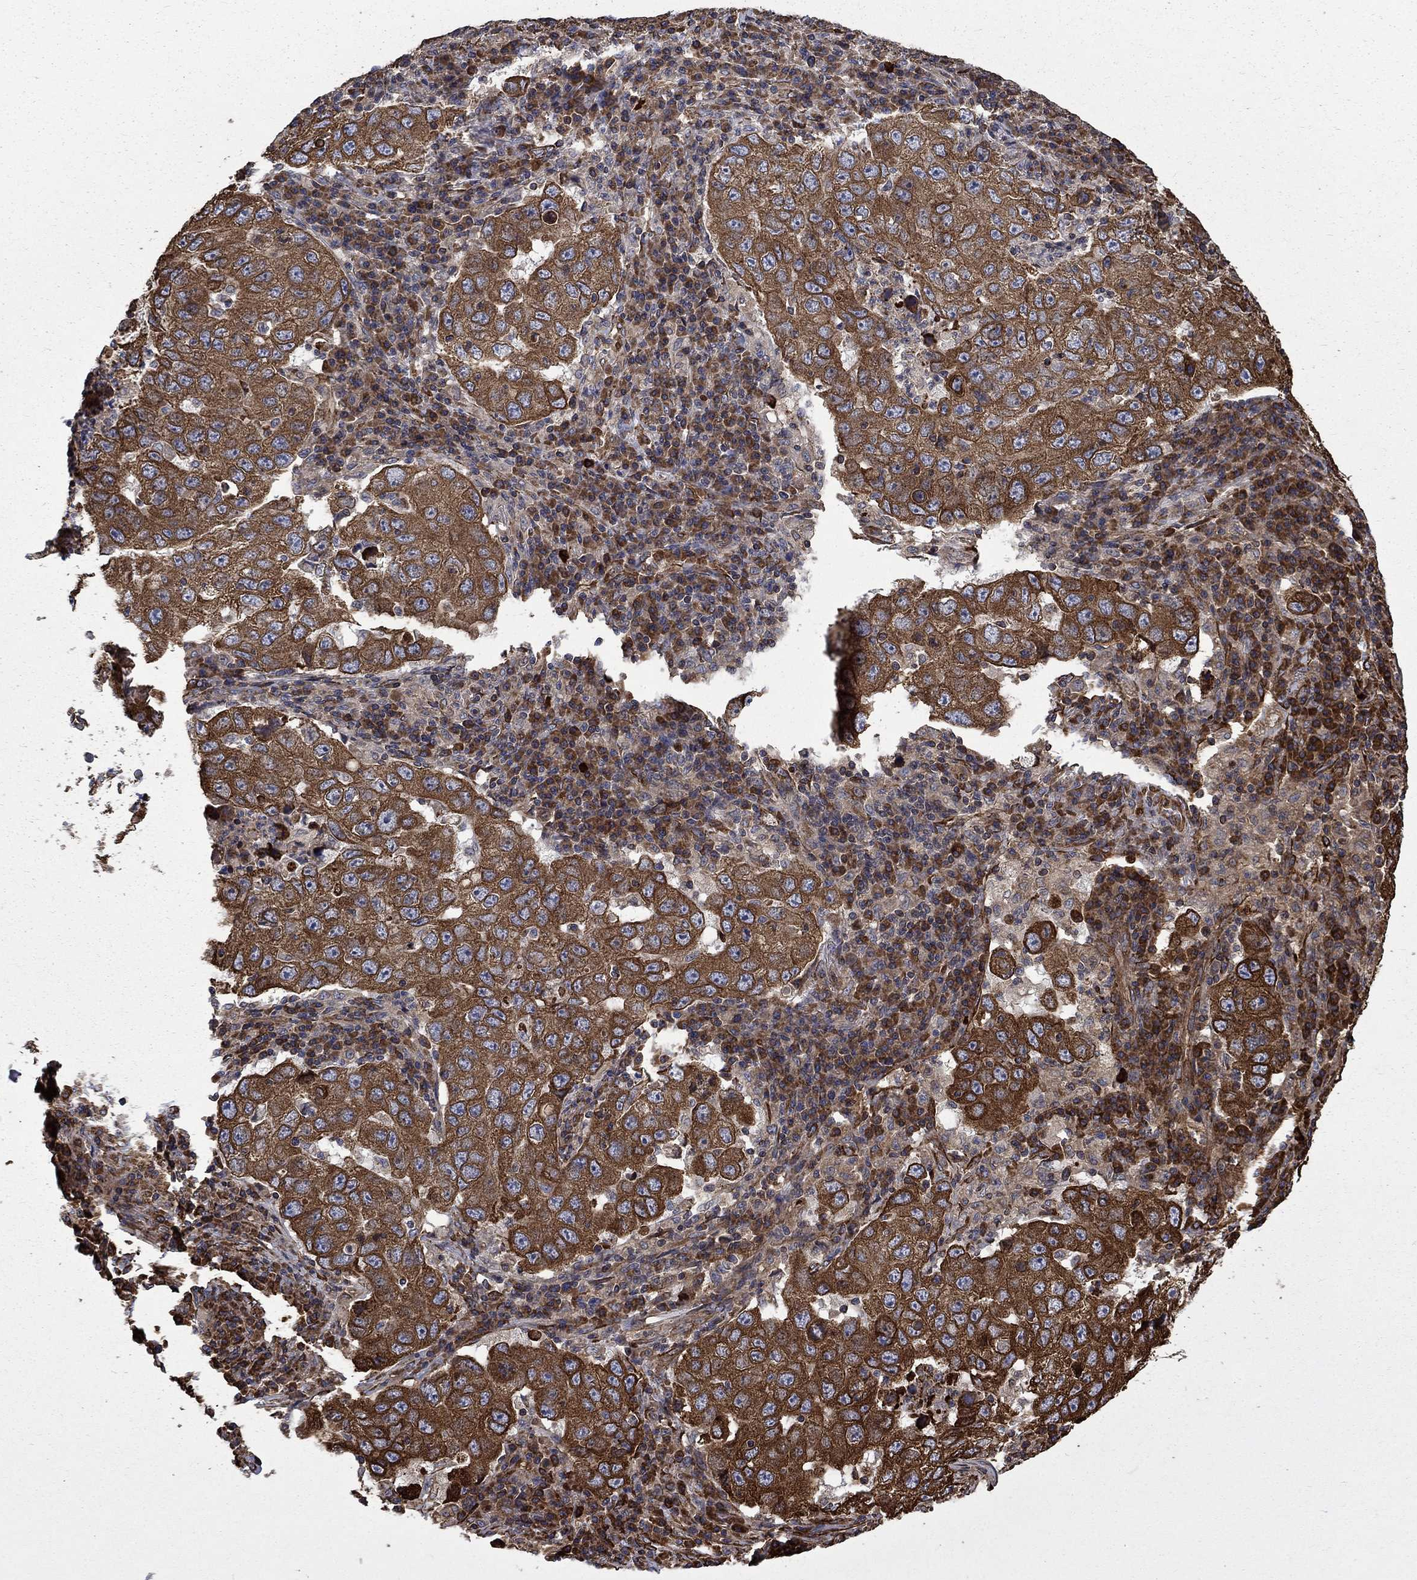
{"staining": {"intensity": "strong", "quantity": ">75%", "location": "cytoplasmic/membranous"}, "tissue": "lung cancer", "cell_type": "Tumor cells", "image_type": "cancer", "snomed": [{"axis": "morphology", "description": "Adenocarcinoma, NOS"}, {"axis": "topography", "description": "Lung"}], "caption": "Lung adenocarcinoma stained with IHC exhibits strong cytoplasmic/membranous positivity in approximately >75% of tumor cells.", "gene": "CUTC", "patient": {"sex": "male", "age": 73}}